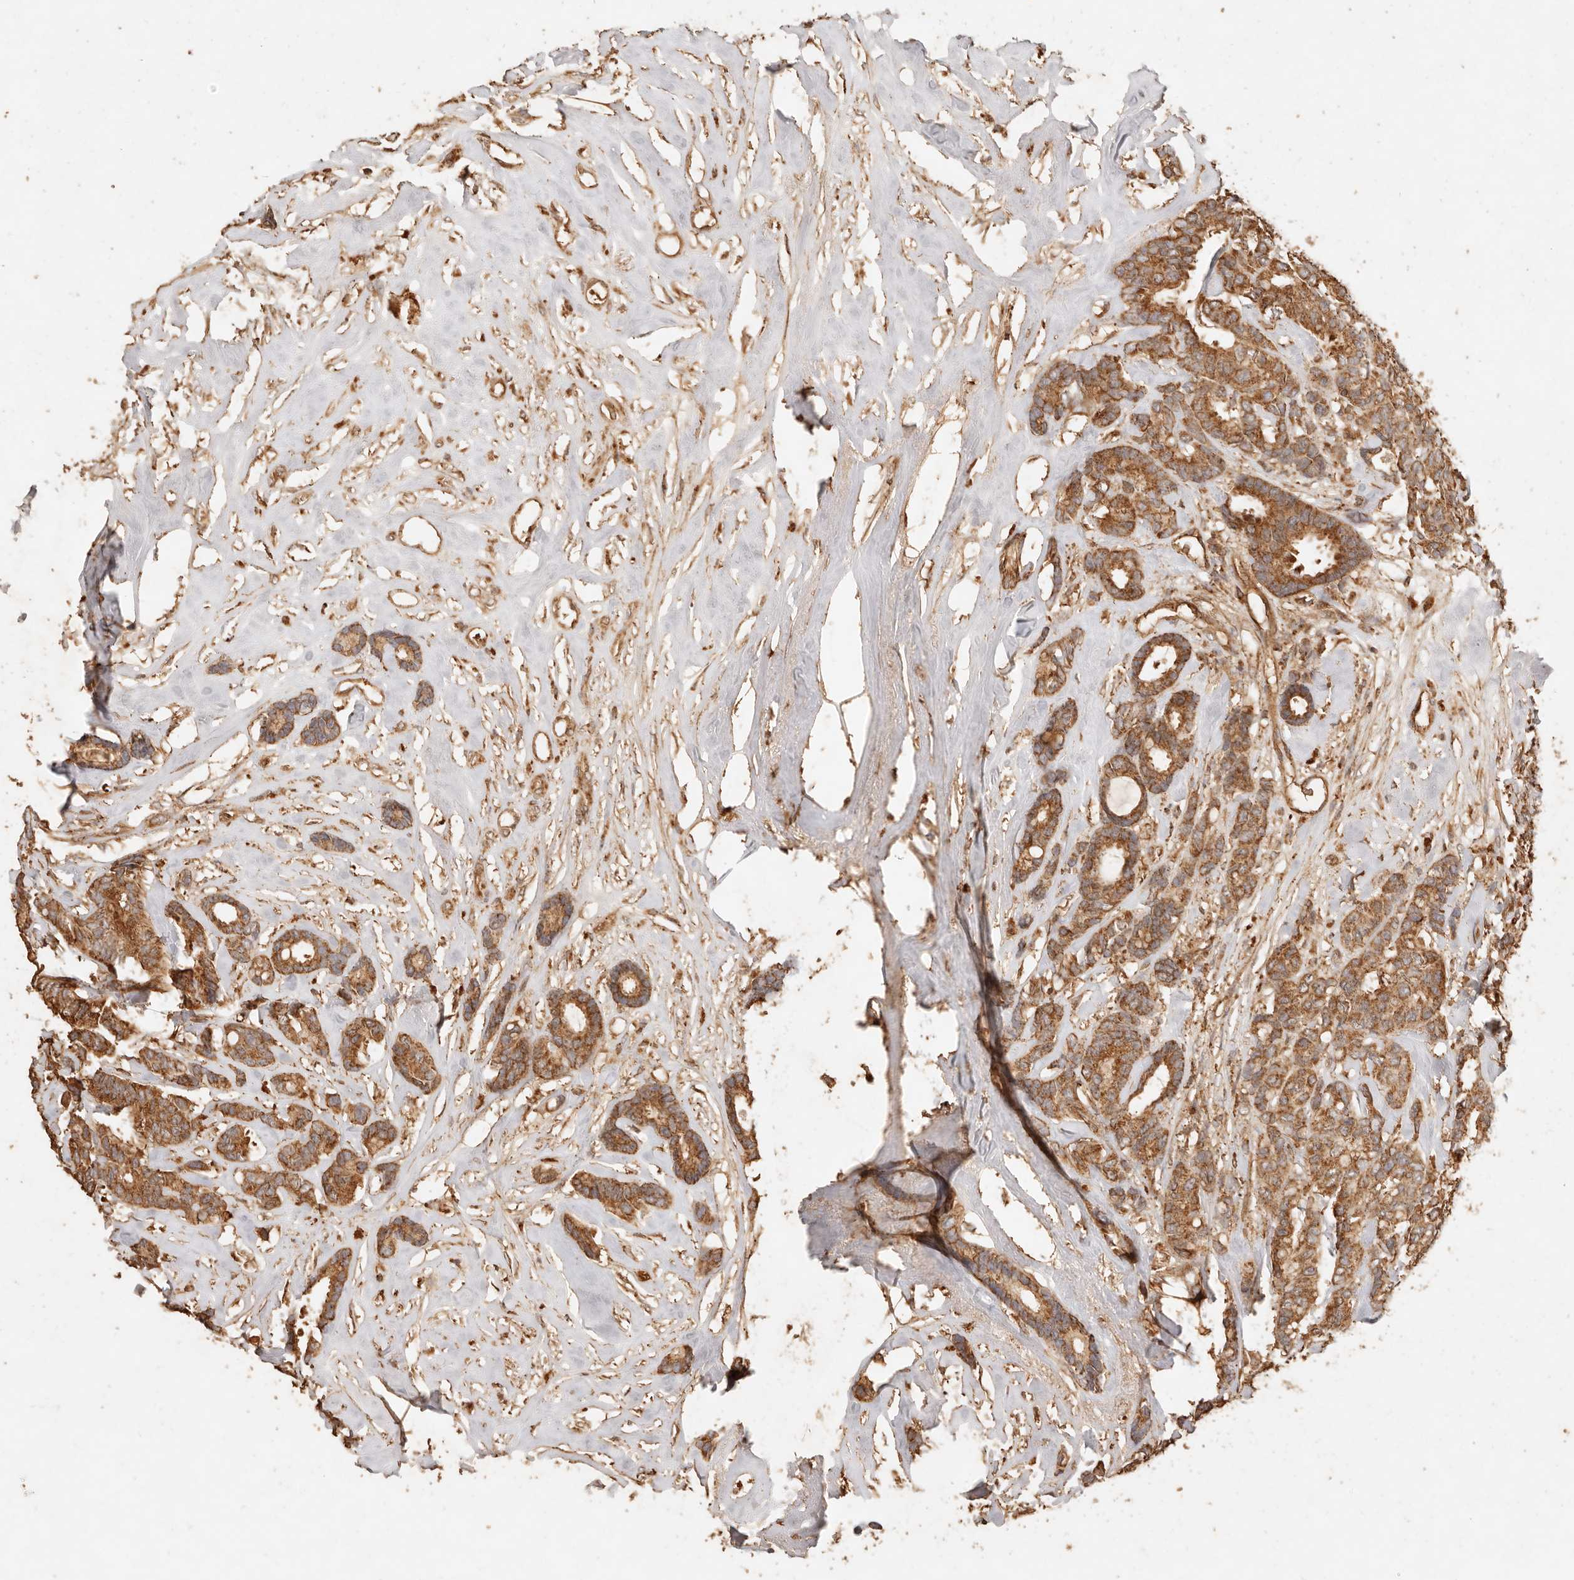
{"staining": {"intensity": "strong", "quantity": ">75%", "location": "cytoplasmic/membranous"}, "tissue": "breast cancer", "cell_type": "Tumor cells", "image_type": "cancer", "snomed": [{"axis": "morphology", "description": "Duct carcinoma"}, {"axis": "topography", "description": "Breast"}], "caption": "Strong cytoplasmic/membranous positivity is appreciated in about >75% of tumor cells in invasive ductal carcinoma (breast).", "gene": "FAM180B", "patient": {"sex": "female", "age": 87}}